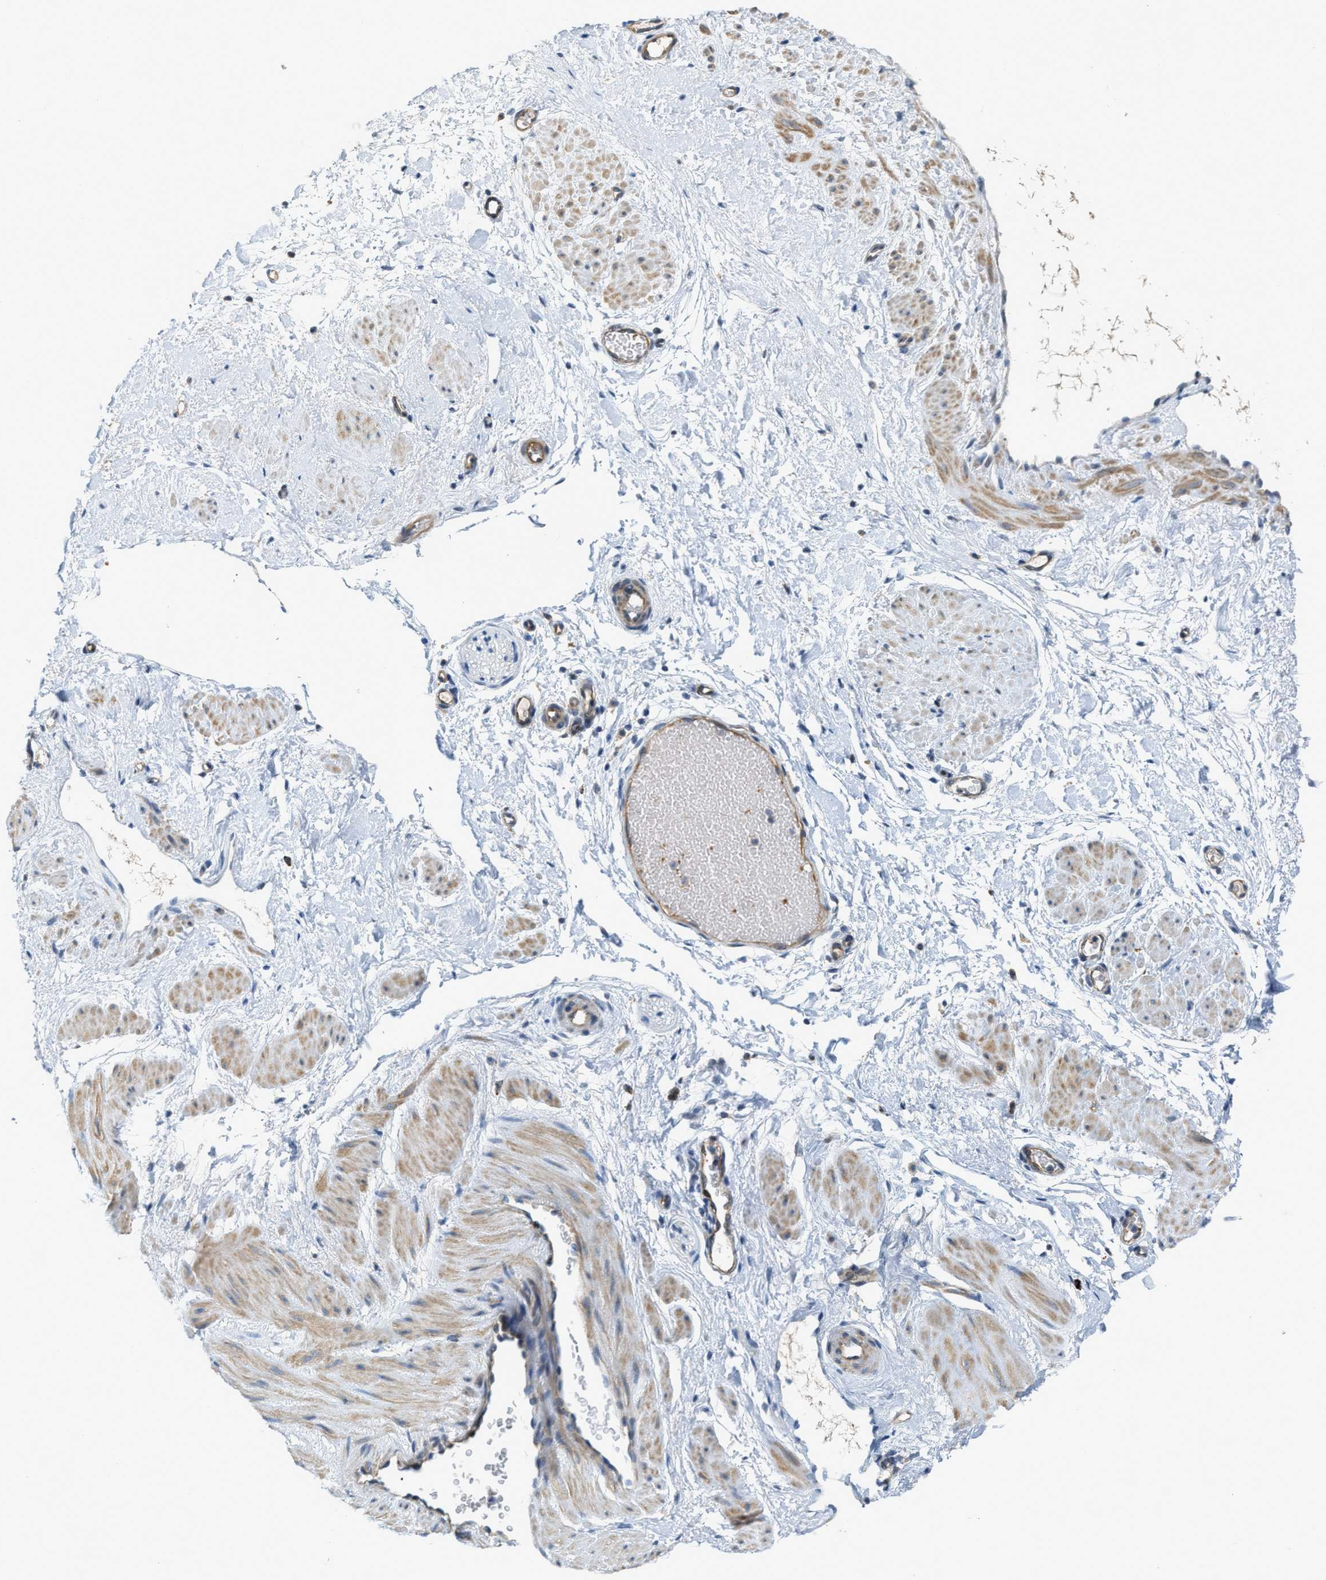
{"staining": {"intensity": "negative", "quantity": "none", "location": "none"}, "tissue": "adipose tissue", "cell_type": "Adipocytes", "image_type": "normal", "snomed": [{"axis": "morphology", "description": "Normal tissue, NOS"}, {"axis": "topography", "description": "Soft tissue"}], "caption": "Adipocytes show no significant staining in normal adipose tissue. (DAB (3,3'-diaminobenzidine) IHC with hematoxylin counter stain).", "gene": "KLHDC10", "patient": {"sex": "male", "age": 72}}